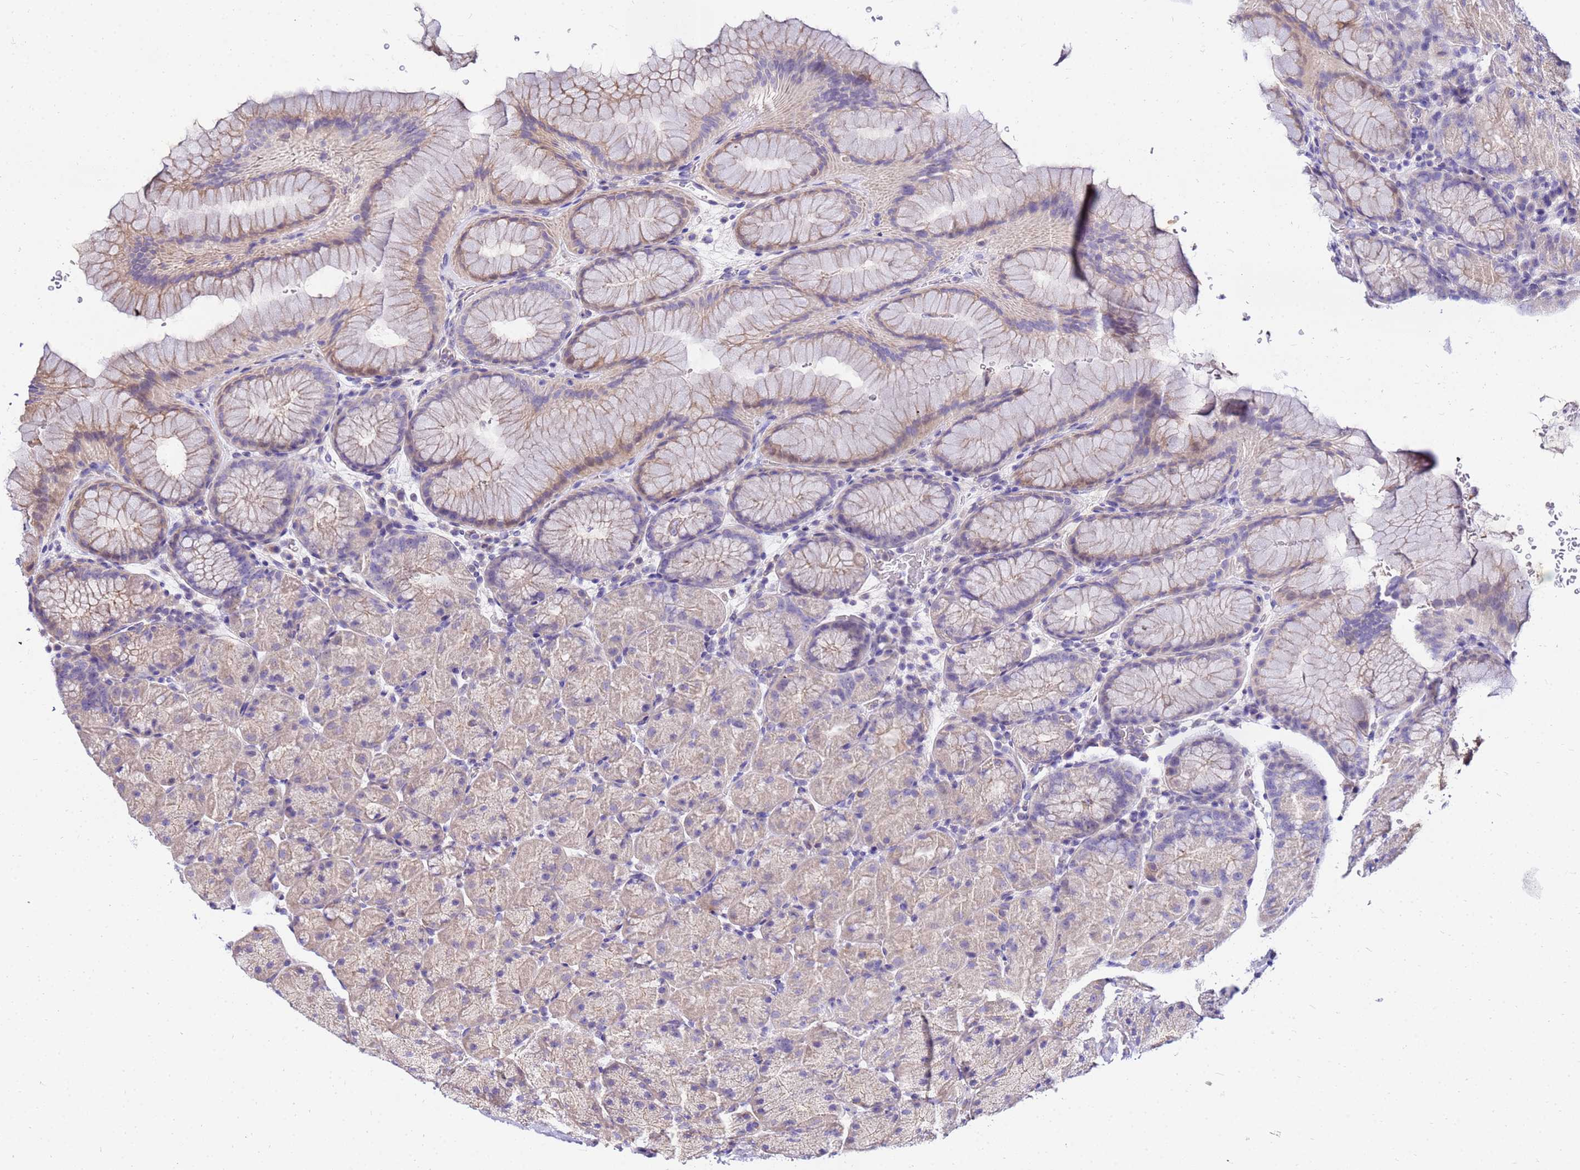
{"staining": {"intensity": "weak", "quantity": "25%-75%", "location": "cytoplasmic/membranous"}, "tissue": "stomach", "cell_type": "Glandular cells", "image_type": "normal", "snomed": [{"axis": "morphology", "description": "Normal tissue, NOS"}, {"axis": "topography", "description": "Stomach, upper"}, {"axis": "topography", "description": "Stomach, lower"}], "caption": "Unremarkable stomach demonstrates weak cytoplasmic/membranous positivity in approximately 25%-75% of glandular cells.", "gene": "HERC5", "patient": {"sex": "male", "age": 67}}